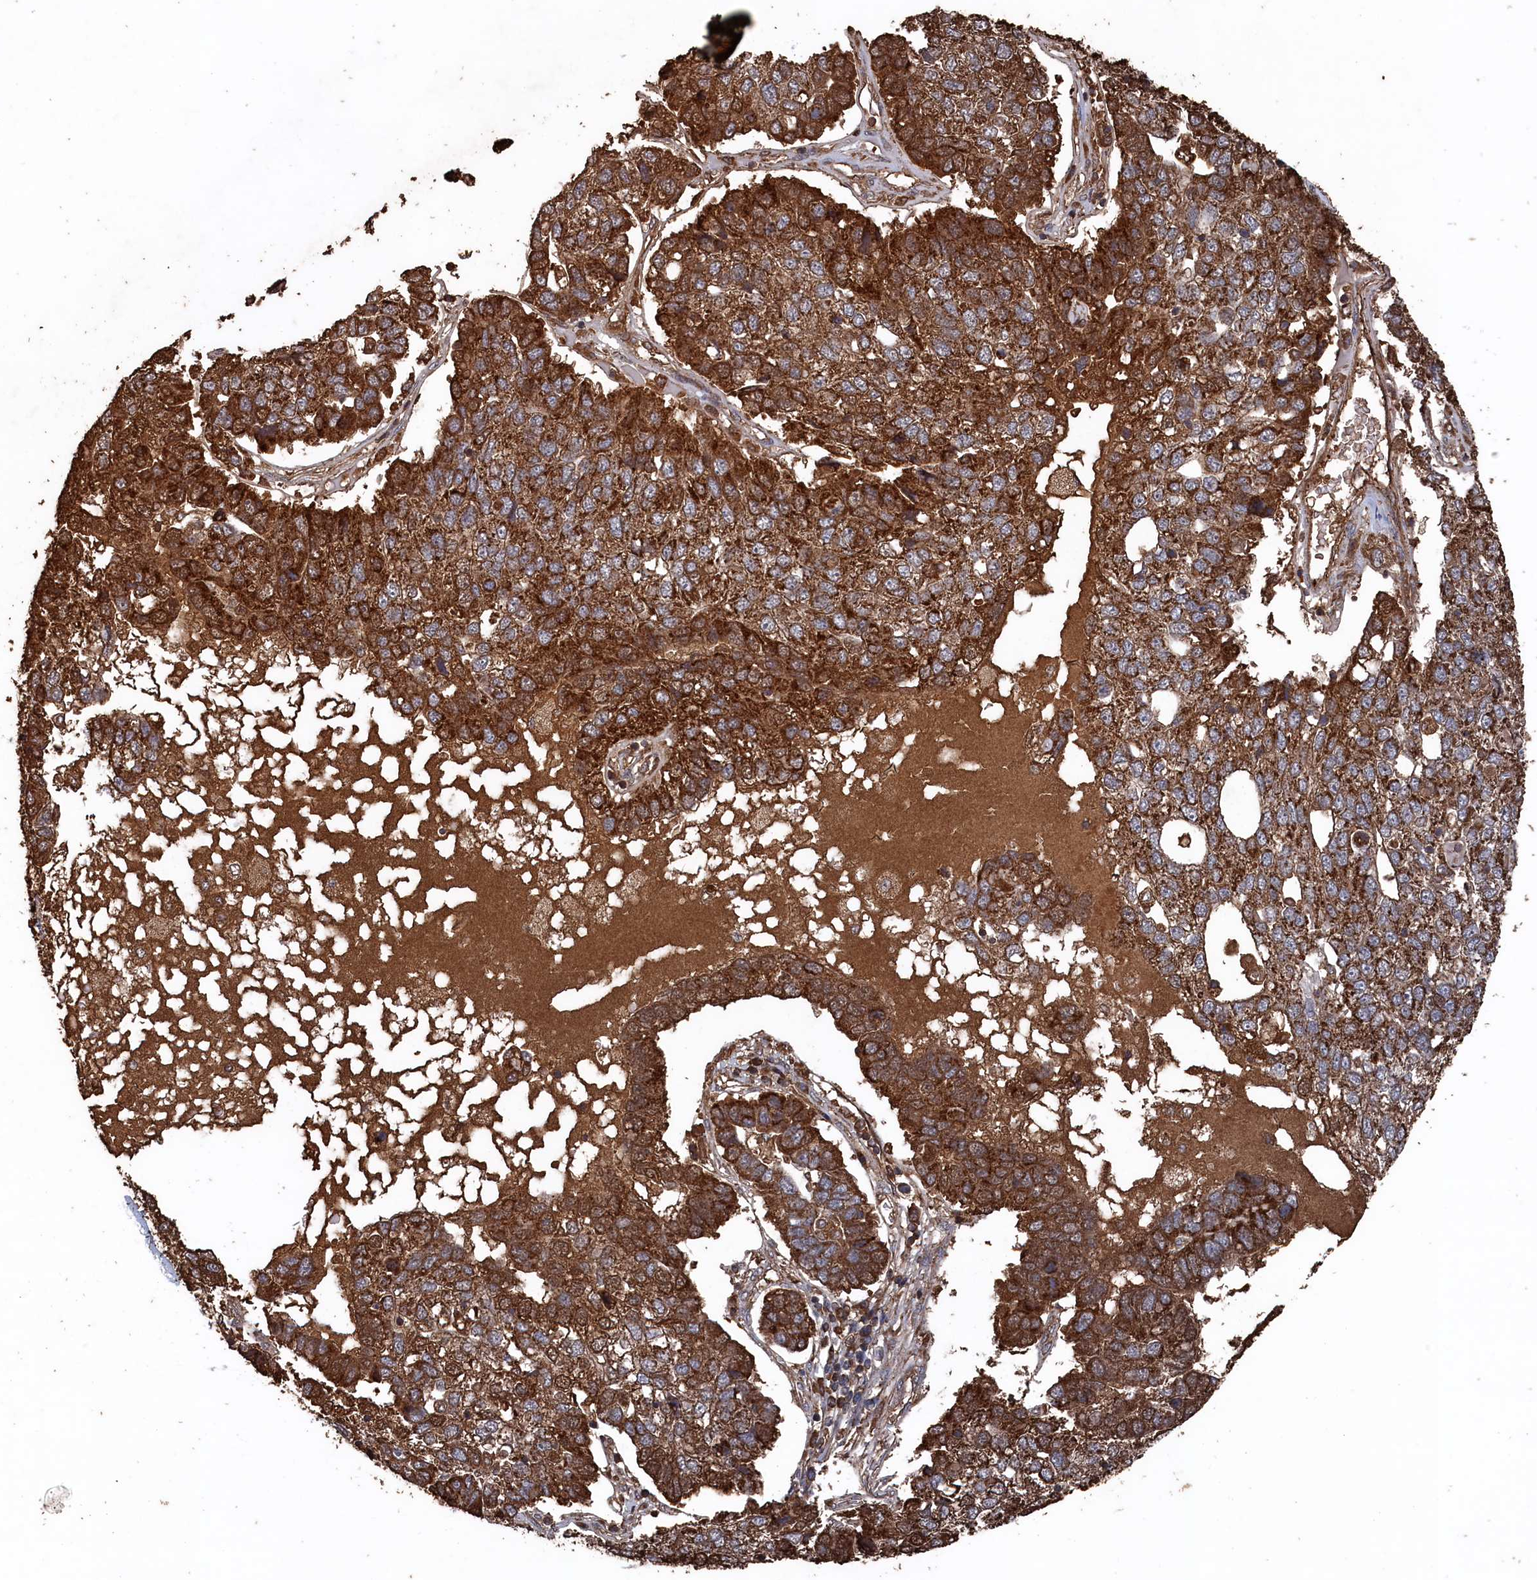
{"staining": {"intensity": "strong", "quantity": ">75%", "location": "cytoplasmic/membranous"}, "tissue": "pancreatic cancer", "cell_type": "Tumor cells", "image_type": "cancer", "snomed": [{"axis": "morphology", "description": "Adenocarcinoma, NOS"}, {"axis": "topography", "description": "Pancreas"}], "caption": "The immunohistochemical stain labels strong cytoplasmic/membranous staining in tumor cells of pancreatic cancer tissue.", "gene": "SNX33", "patient": {"sex": "female", "age": 61}}